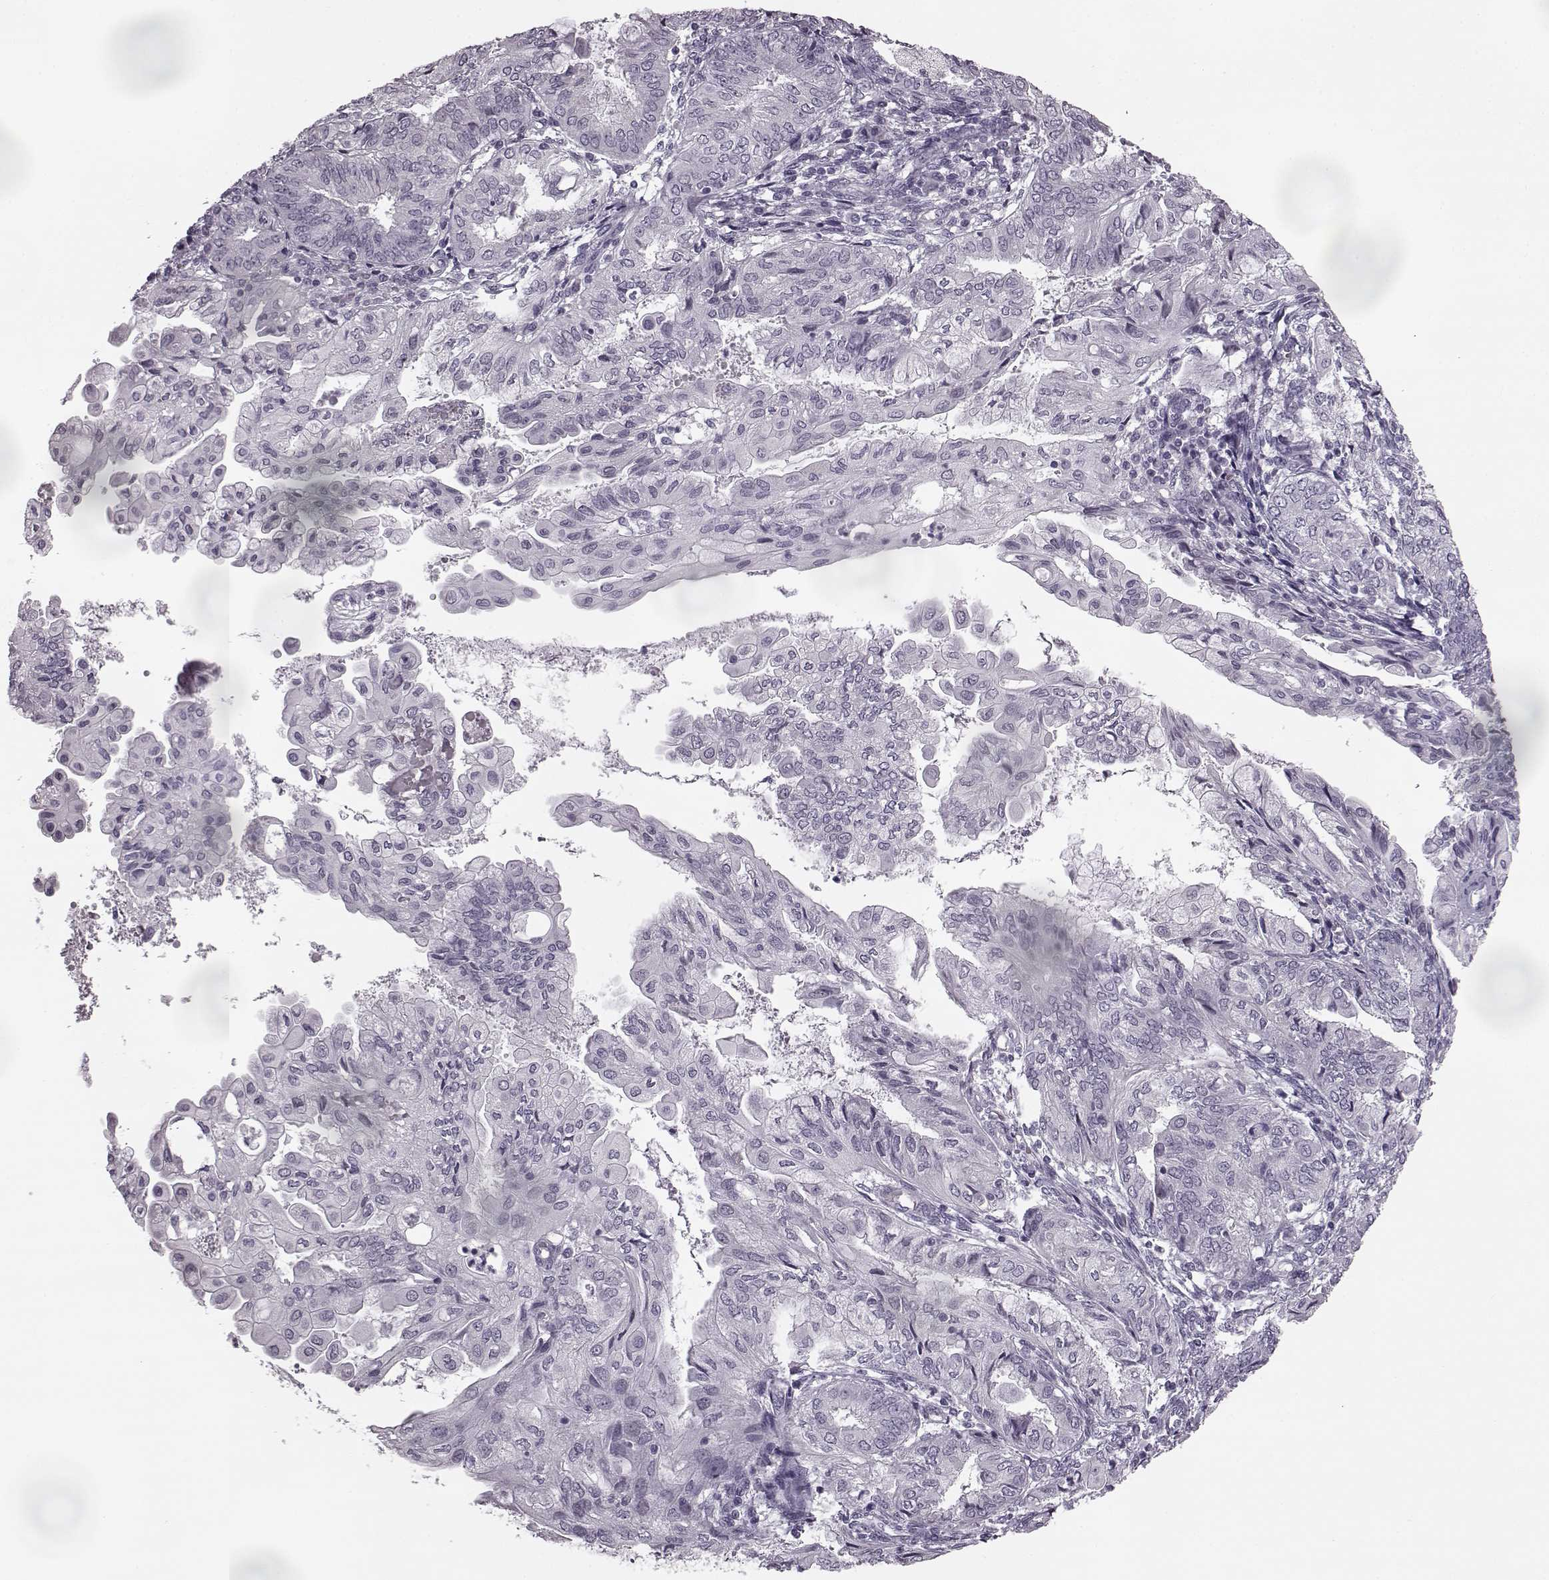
{"staining": {"intensity": "negative", "quantity": "none", "location": "none"}, "tissue": "endometrial cancer", "cell_type": "Tumor cells", "image_type": "cancer", "snomed": [{"axis": "morphology", "description": "Adenocarcinoma, NOS"}, {"axis": "topography", "description": "Endometrium"}], "caption": "Immunohistochemistry micrograph of neoplastic tissue: human endometrial cancer (adenocarcinoma) stained with DAB demonstrates no significant protein staining in tumor cells.", "gene": "SEMG2", "patient": {"sex": "female", "age": 68}}